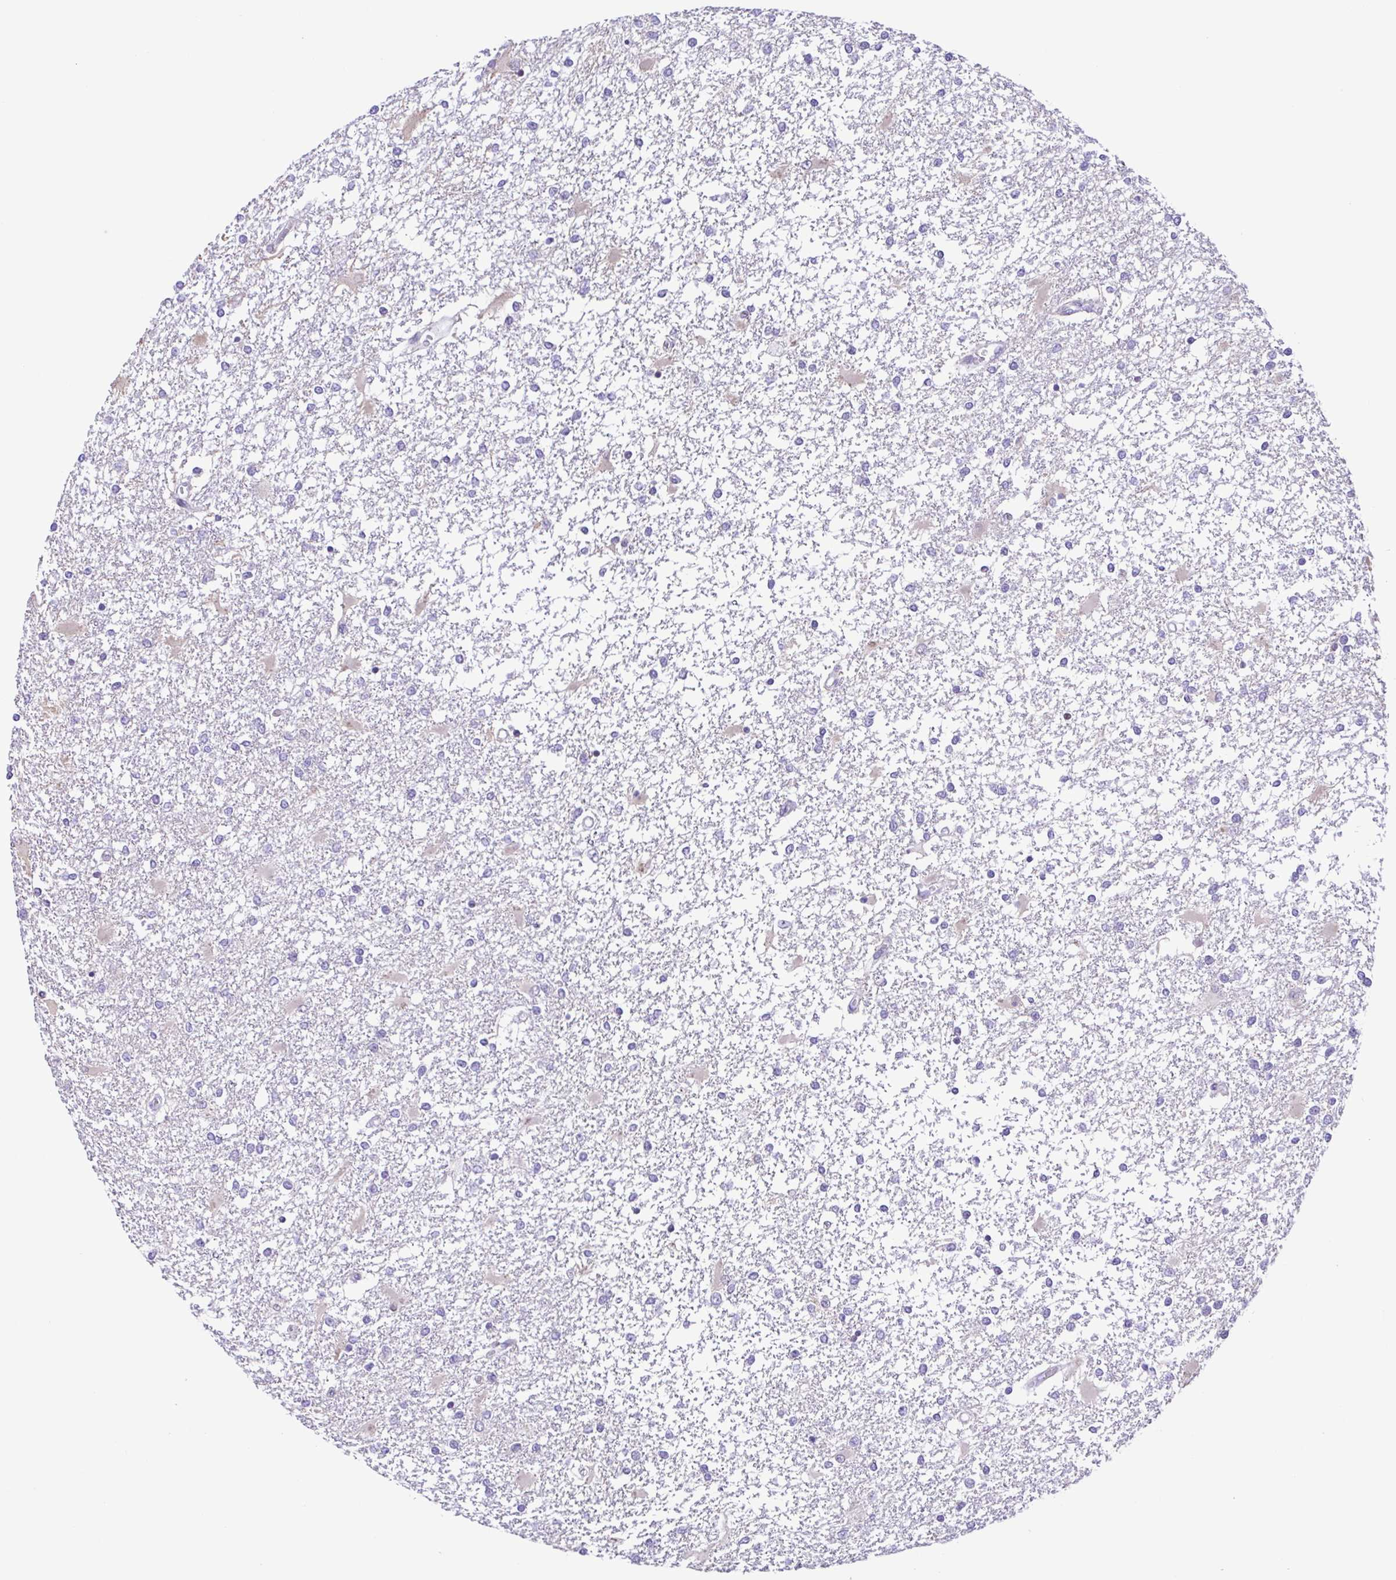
{"staining": {"intensity": "negative", "quantity": "none", "location": "none"}, "tissue": "glioma", "cell_type": "Tumor cells", "image_type": "cancer", "snomed": [{"axis": "morphology", "description": "Glioma, malignant, High grade"}, {"axis": "topography", "description": "Cerebral cortex"}], "caption": "The micrograph exhibits no significant positivity in tumor cells of malignant glioma (high-grade).", "gene": "TGM3", "patient": {"sex": "male", "age": 79}}